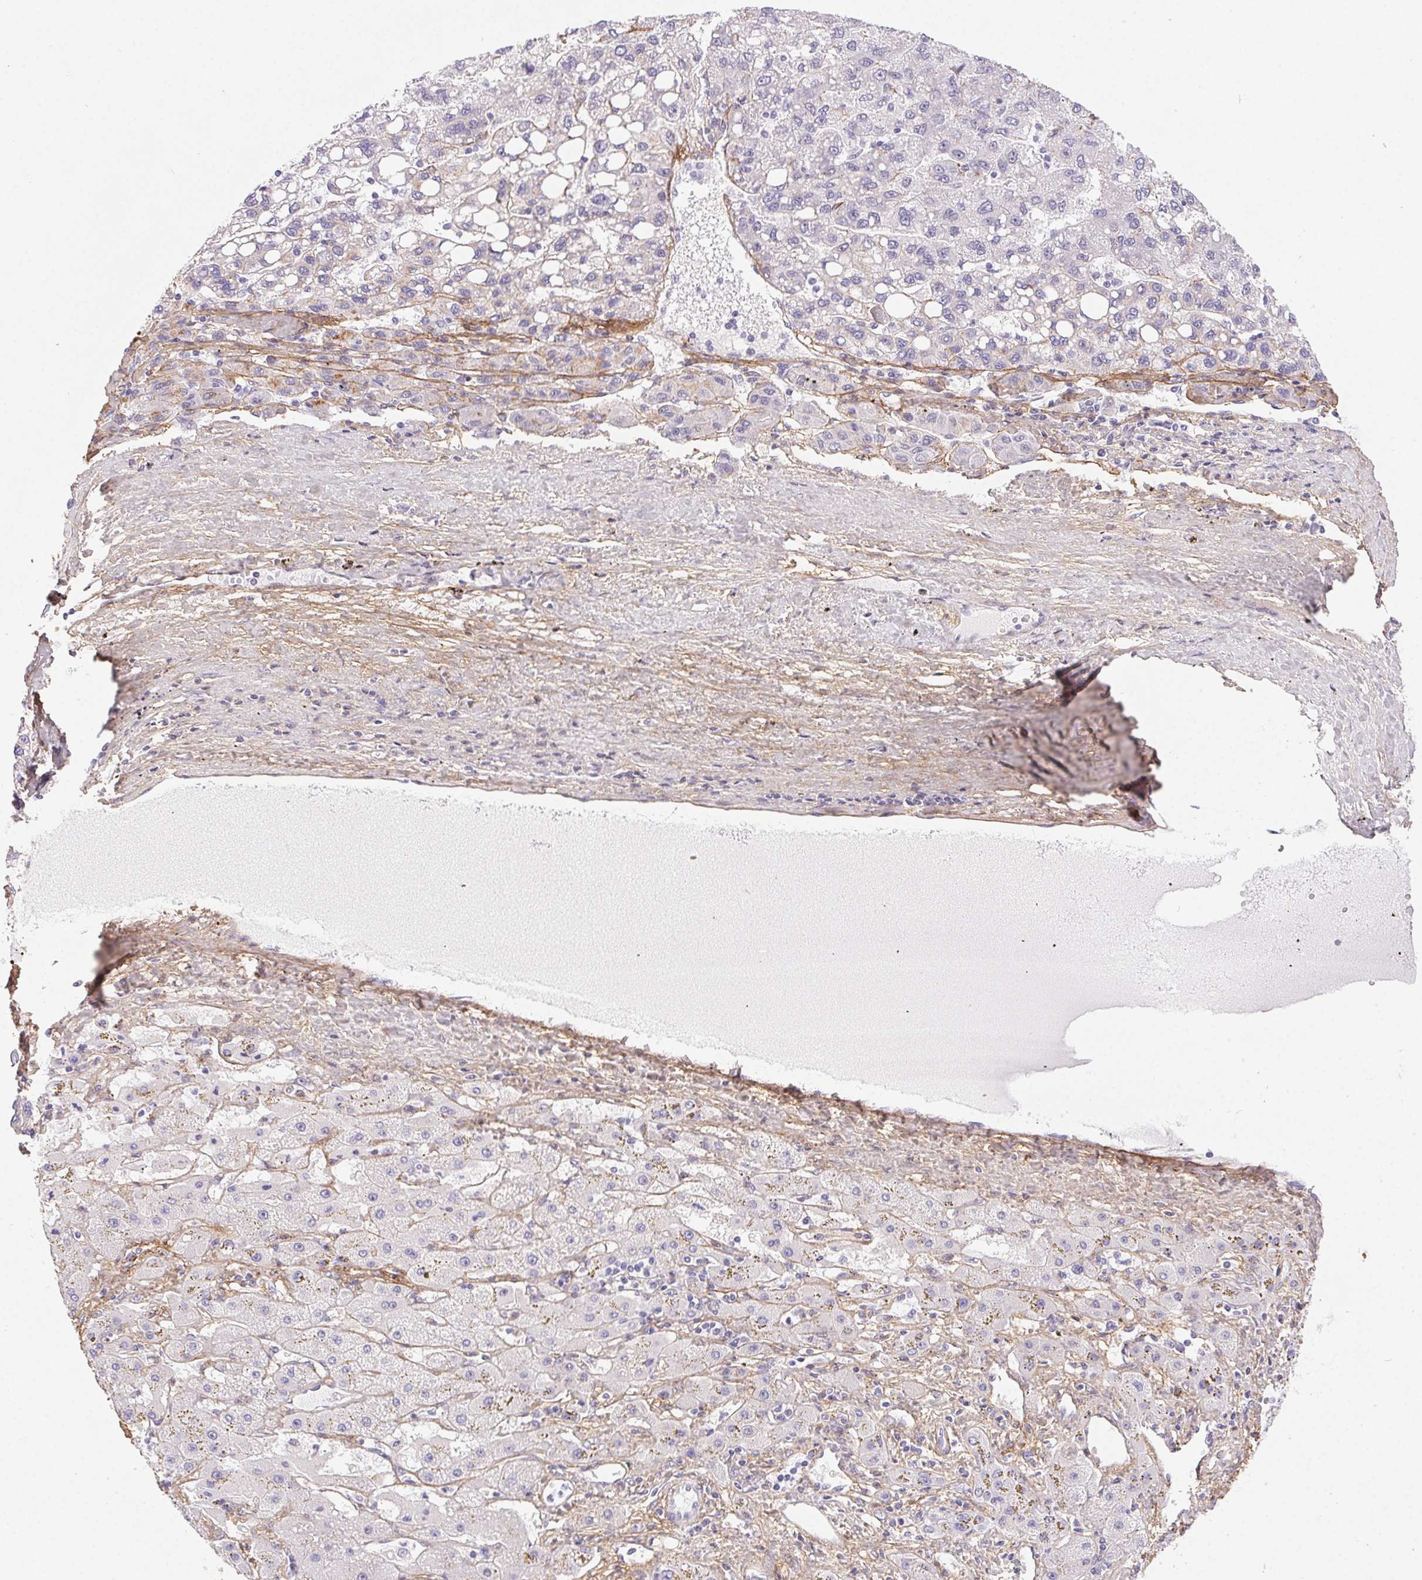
{"staining": {"intensity": "negative", "quantity": "none", "location": "none"}, "tissue": "liver cancer", "cell_type": "Tumor cells", "image_type": "cancer", "snomed": [{"axis": "morphology", "description": "Carcinoma, Hepatocellular, NOS"}, {"axis": "topography", "description": "Liver"}], "caption": "IHC photomicrograph of neoplastic tissue: liver cancer (hepatocellular carcinoma) stained with DAB (3,3'-diaminobenzidine) exhibits no significant protein staining in tumor cells.", "gene": "PDZD2", "patient": {"sex": "female", "age": 82}}